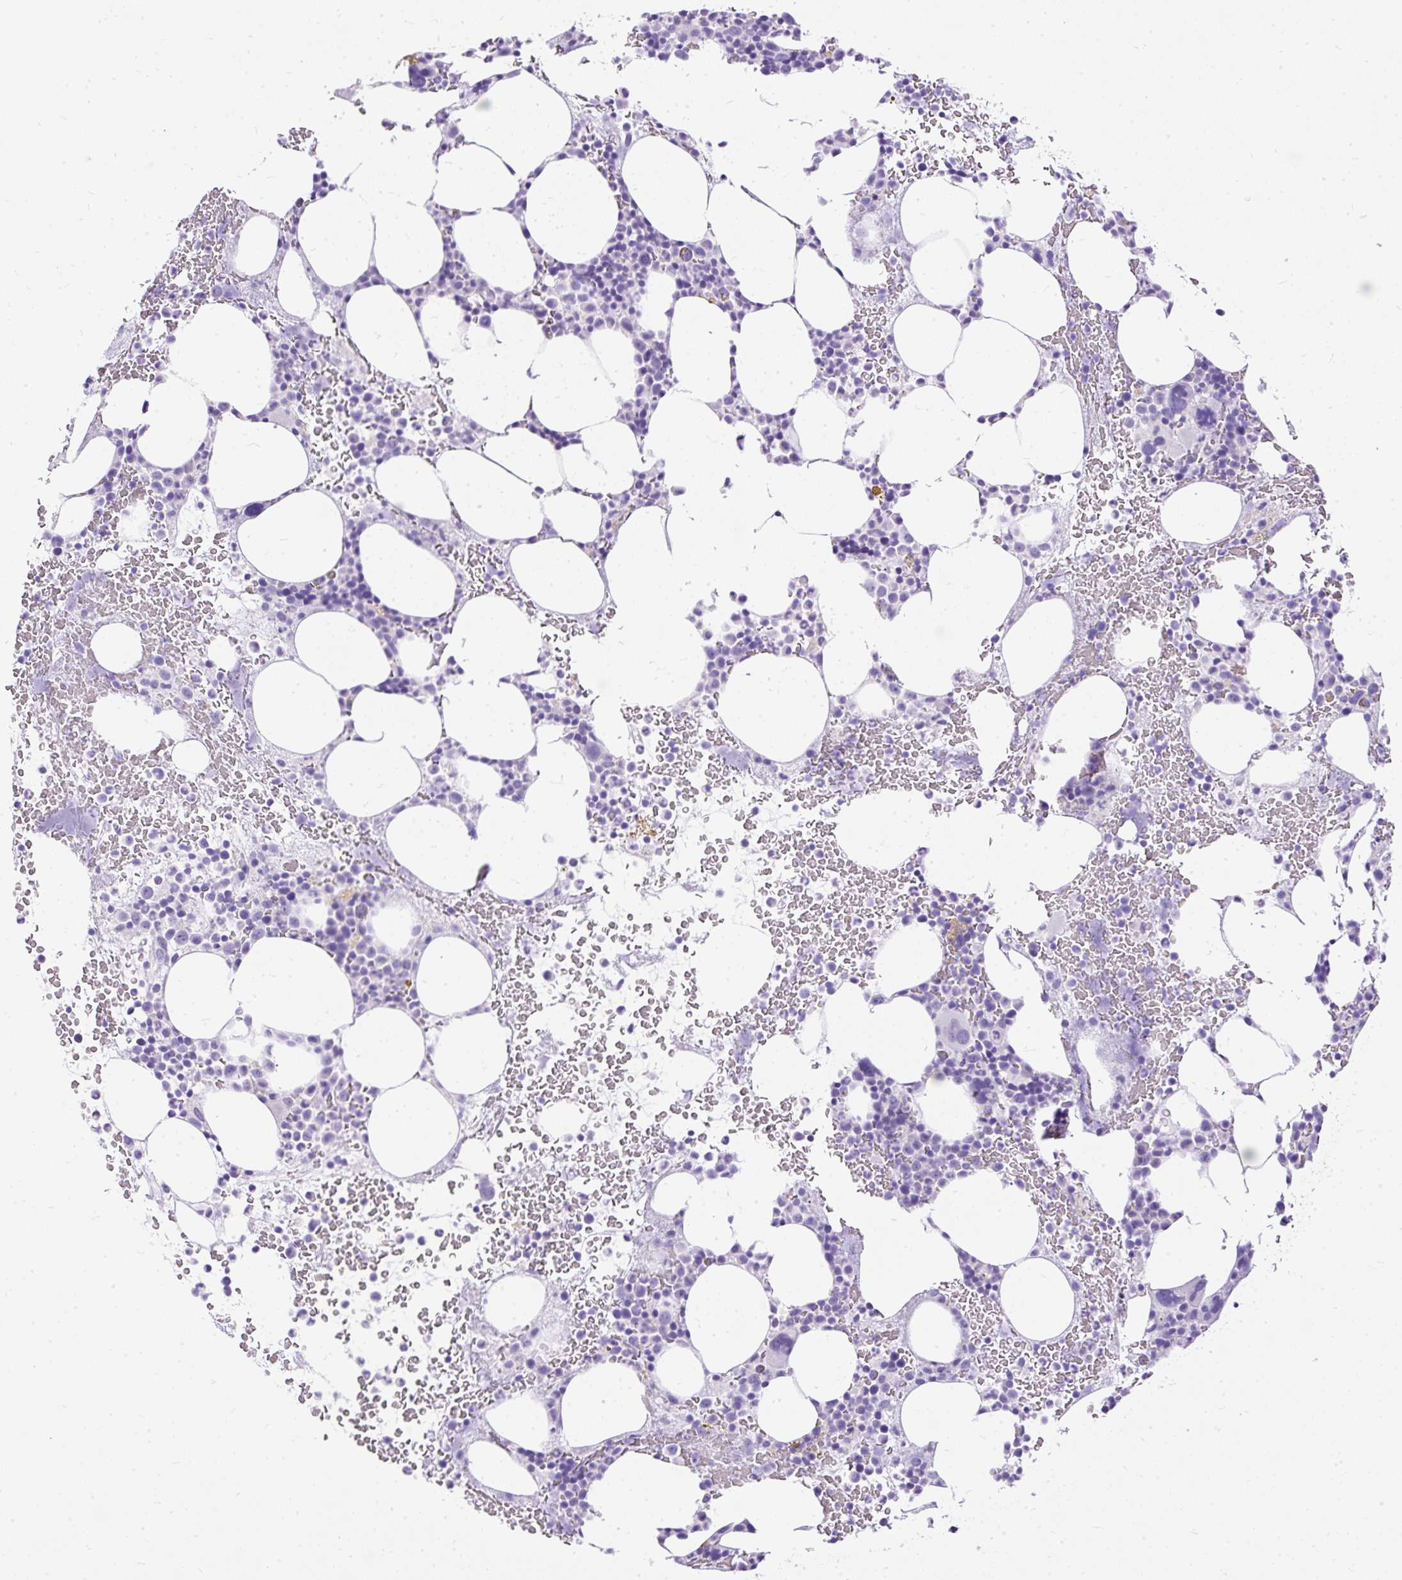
{"staining": {"intensity": "negative", "quantity": "none", "location": "none"}, "tissue": "bone marrow", "cell_type": "Hematopoietic cells", "image_type": "normal", "snomed": [{"axis": "morphology", "description": "Normal tissue, NOS"}, {"axis": "topography", "description": "Bone marrow"}], "caption": "Immunohistochemical staining of benign human bone marrow shows no significant staining in hematopoietic cells. Nuclei are stained in blue.", "gene": "HEY1", "patient": {"sex": "male", "age": 62}}